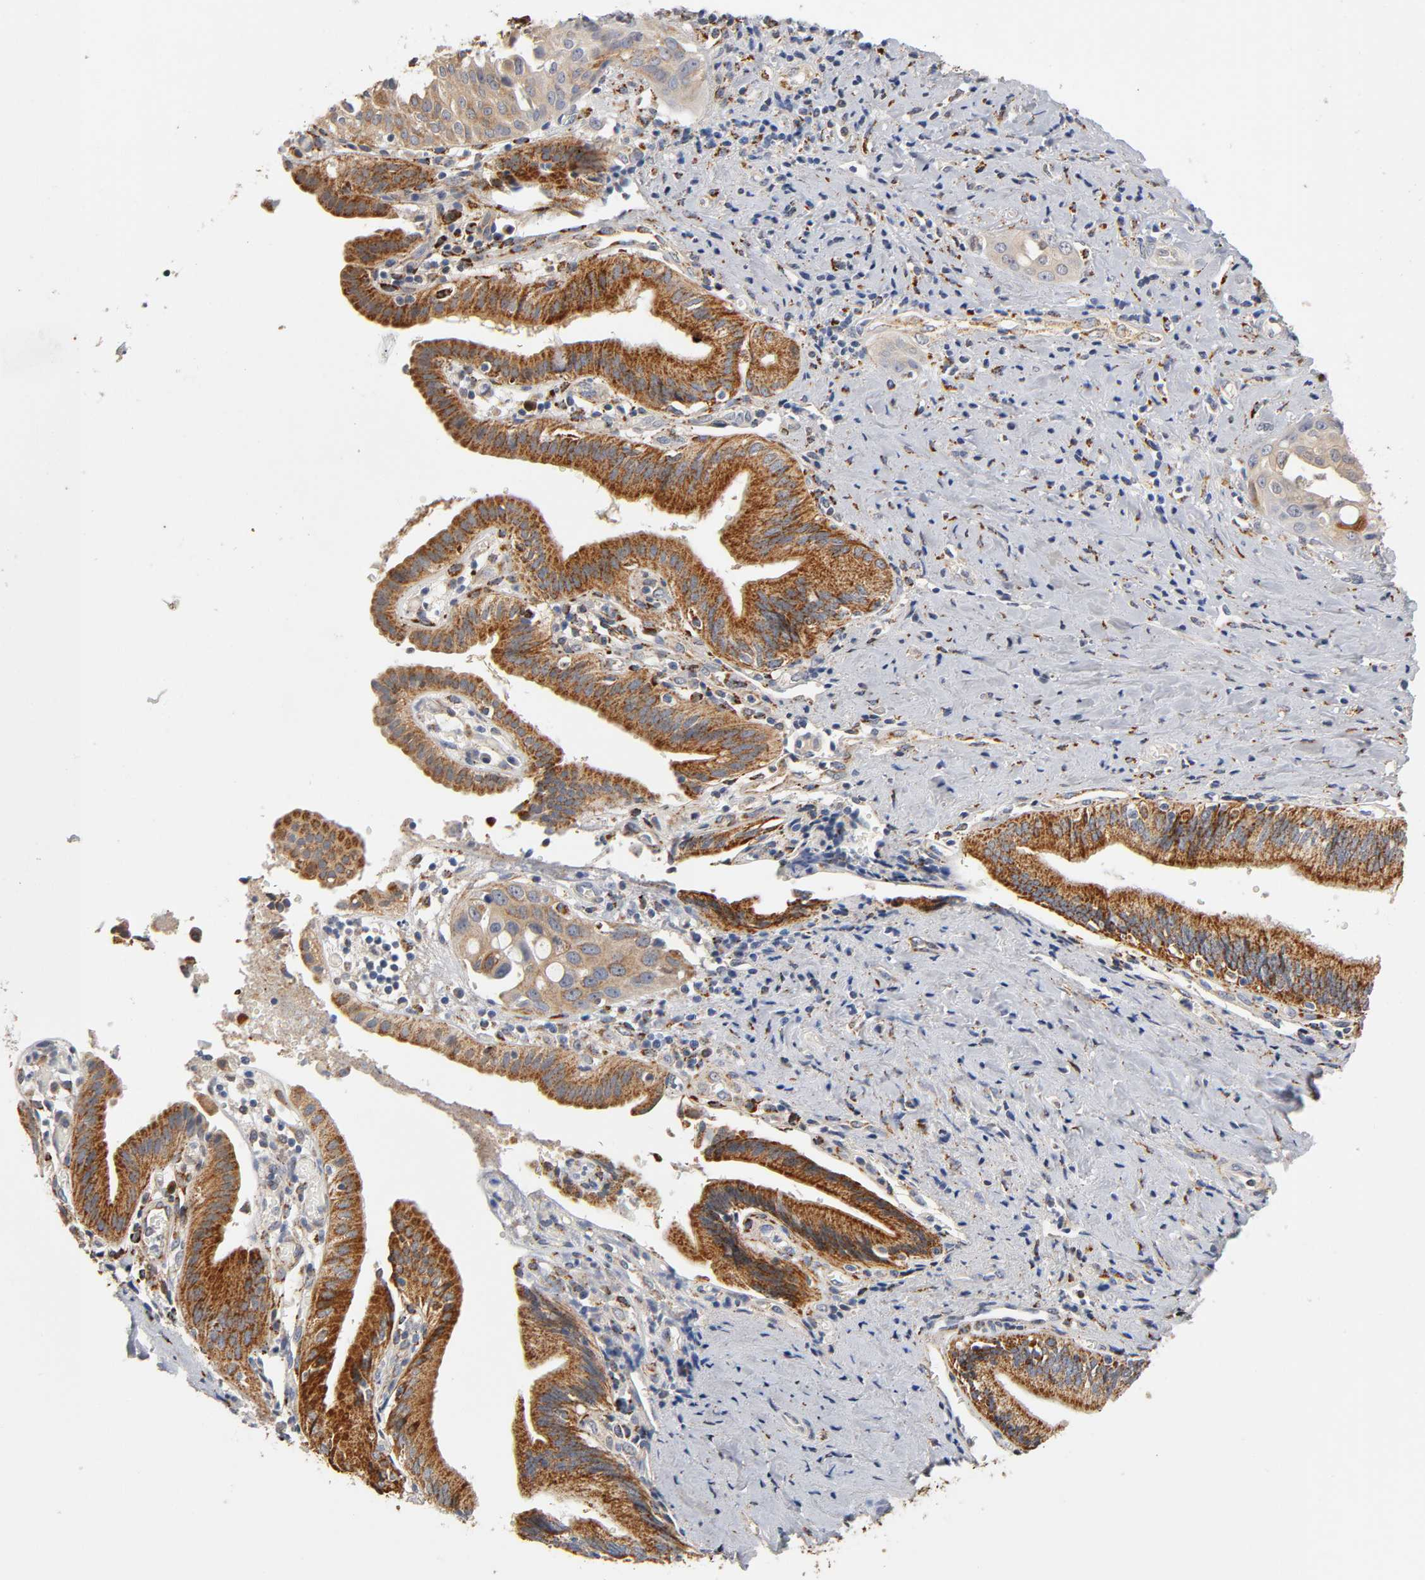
{"staining": {"intensity": "strong", "quantity": ">75%", "location": "cytoplasmic/membranous"}, "tissue": "pancreatic cancer", "cell_type": "Tumor cells", "image_type": "cancer", "snomed": [{"axis": "morphology", "description": "Adenocarcinoma, NOS"}, {"axis": "topography", "description": "Pancreas"}], "caption": "Immunohistochemistry of adenocarcinoma (pancreatic) exhibits high levels of strong cytoplasmic/membranous positivity in approximately >75% of tumor cells.", "gene": "ISG15", "patient": {"sex": "female", "age": 60}}